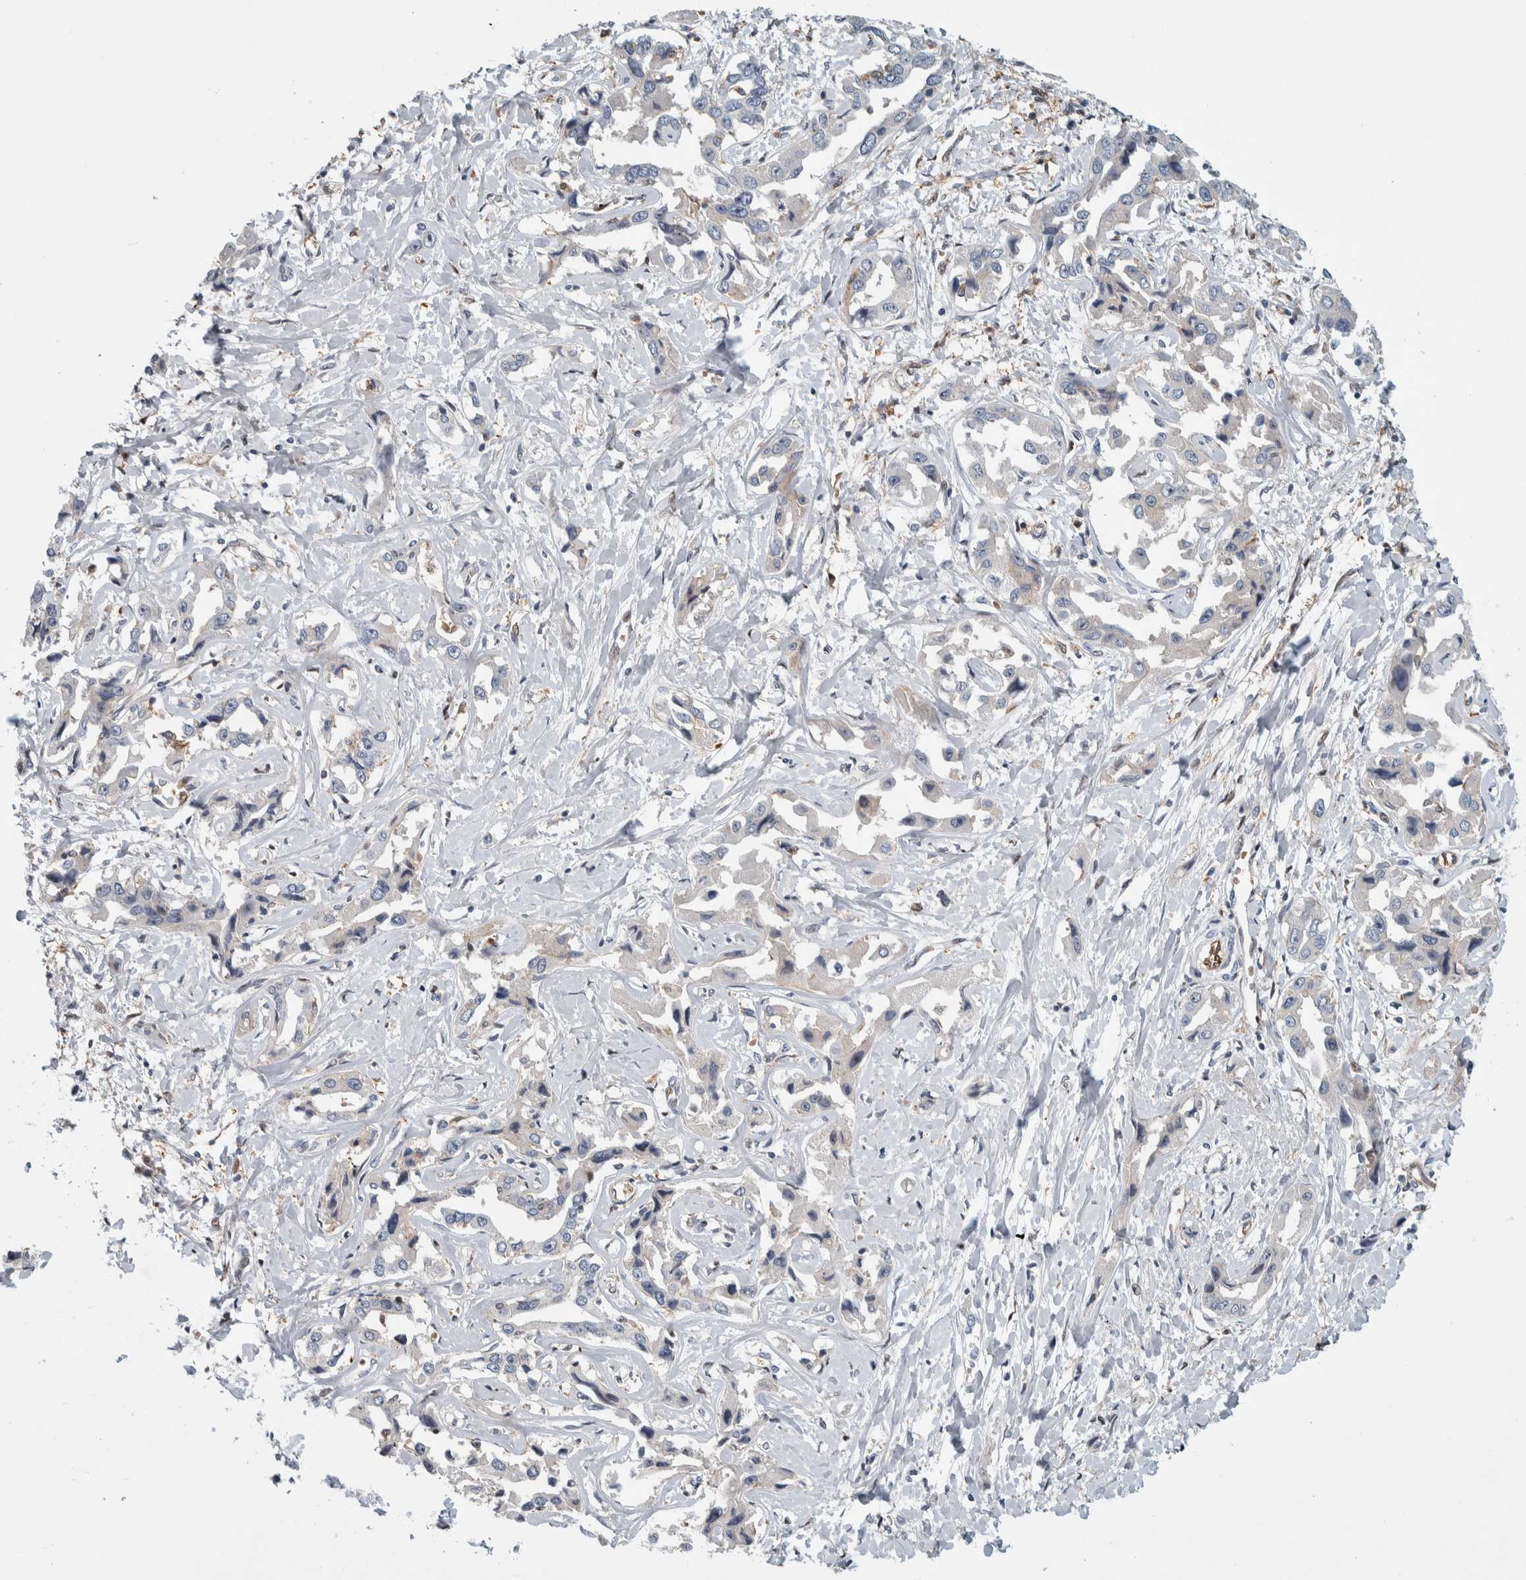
{"staining": {"intensity": "negative", "quantity": "none", "location": "none"}, "tissue": "liver cancer", "cell_type": "Tumor cells", "image_type": "cancer", "snomed": [{"axis": "morphology", "description": "Cholangiocarcinoma"}, {"axis": "topography", "description": "Liver"}], "caption": "Immunohistochemical staining of human liver cholangiocarcinoma demonstrates no significant expression in tumor cells.", "gene": "MSL1", "patient": {"sex": "male", "age": 59}}